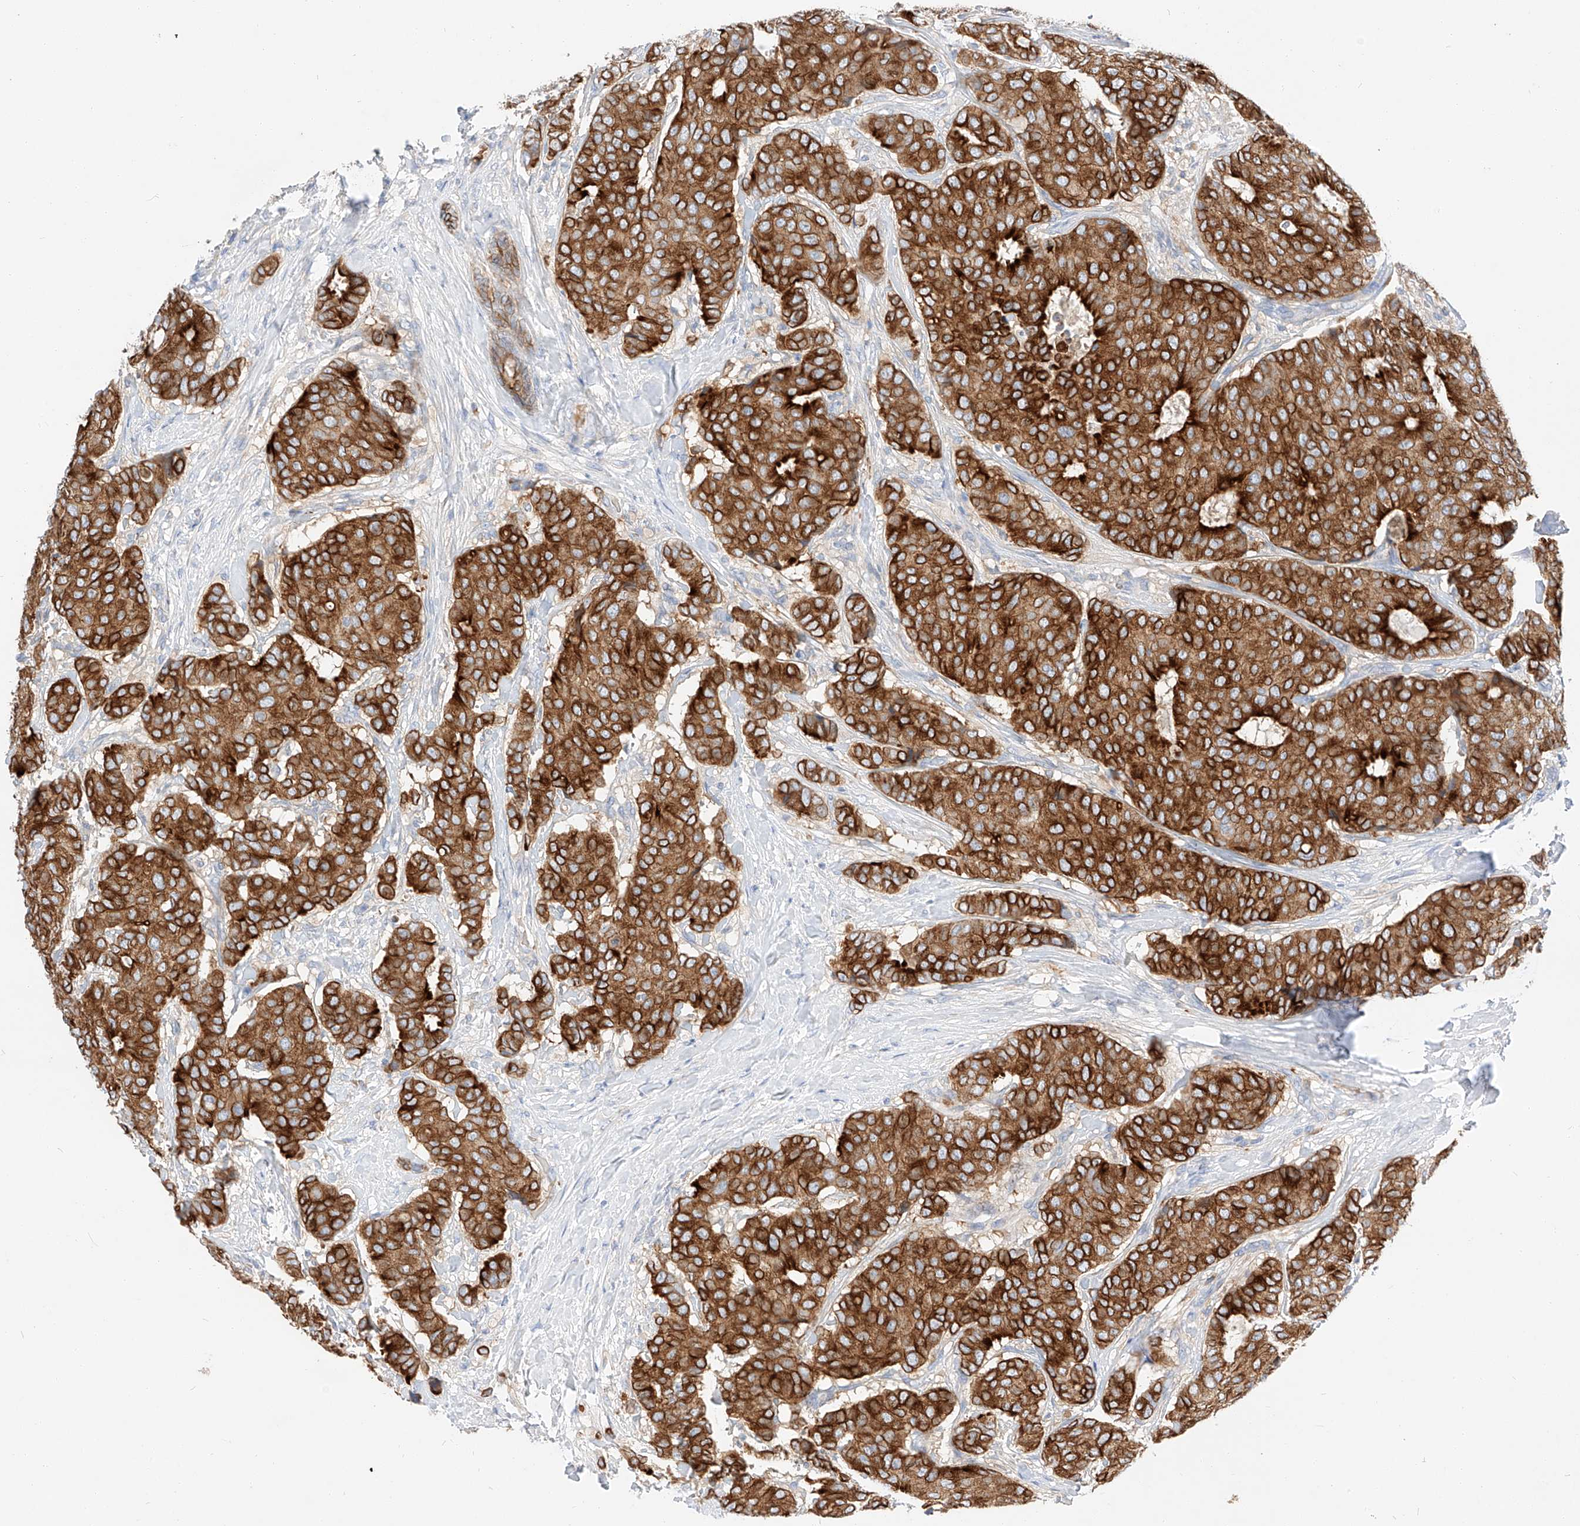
{"staining": {"intensity": "strong", "quantity": ">75%", "location": "cytoplasmic/membranous"}, "tissue": "breast cancer", "cell_type": "Tumor cells", "image_type": "cancer", "snomed": [{"axis": "morphology", "description": "Duct carcinoma"}, {"axis": "topography", "description": "Breast"}], "caption": "DAB (3,3'-diaminobenzidine) immunohistochemical staining of infiltrating ductal carcinoma (breast) exhibits strong cytoplasmic/membranous protein expression in about >75% of tumor cells. The protein of interest is shown in brown color, while the nuclei are stained blue.", "gene": "MAP7", "patient": {"sex": "female", "age": 75}}